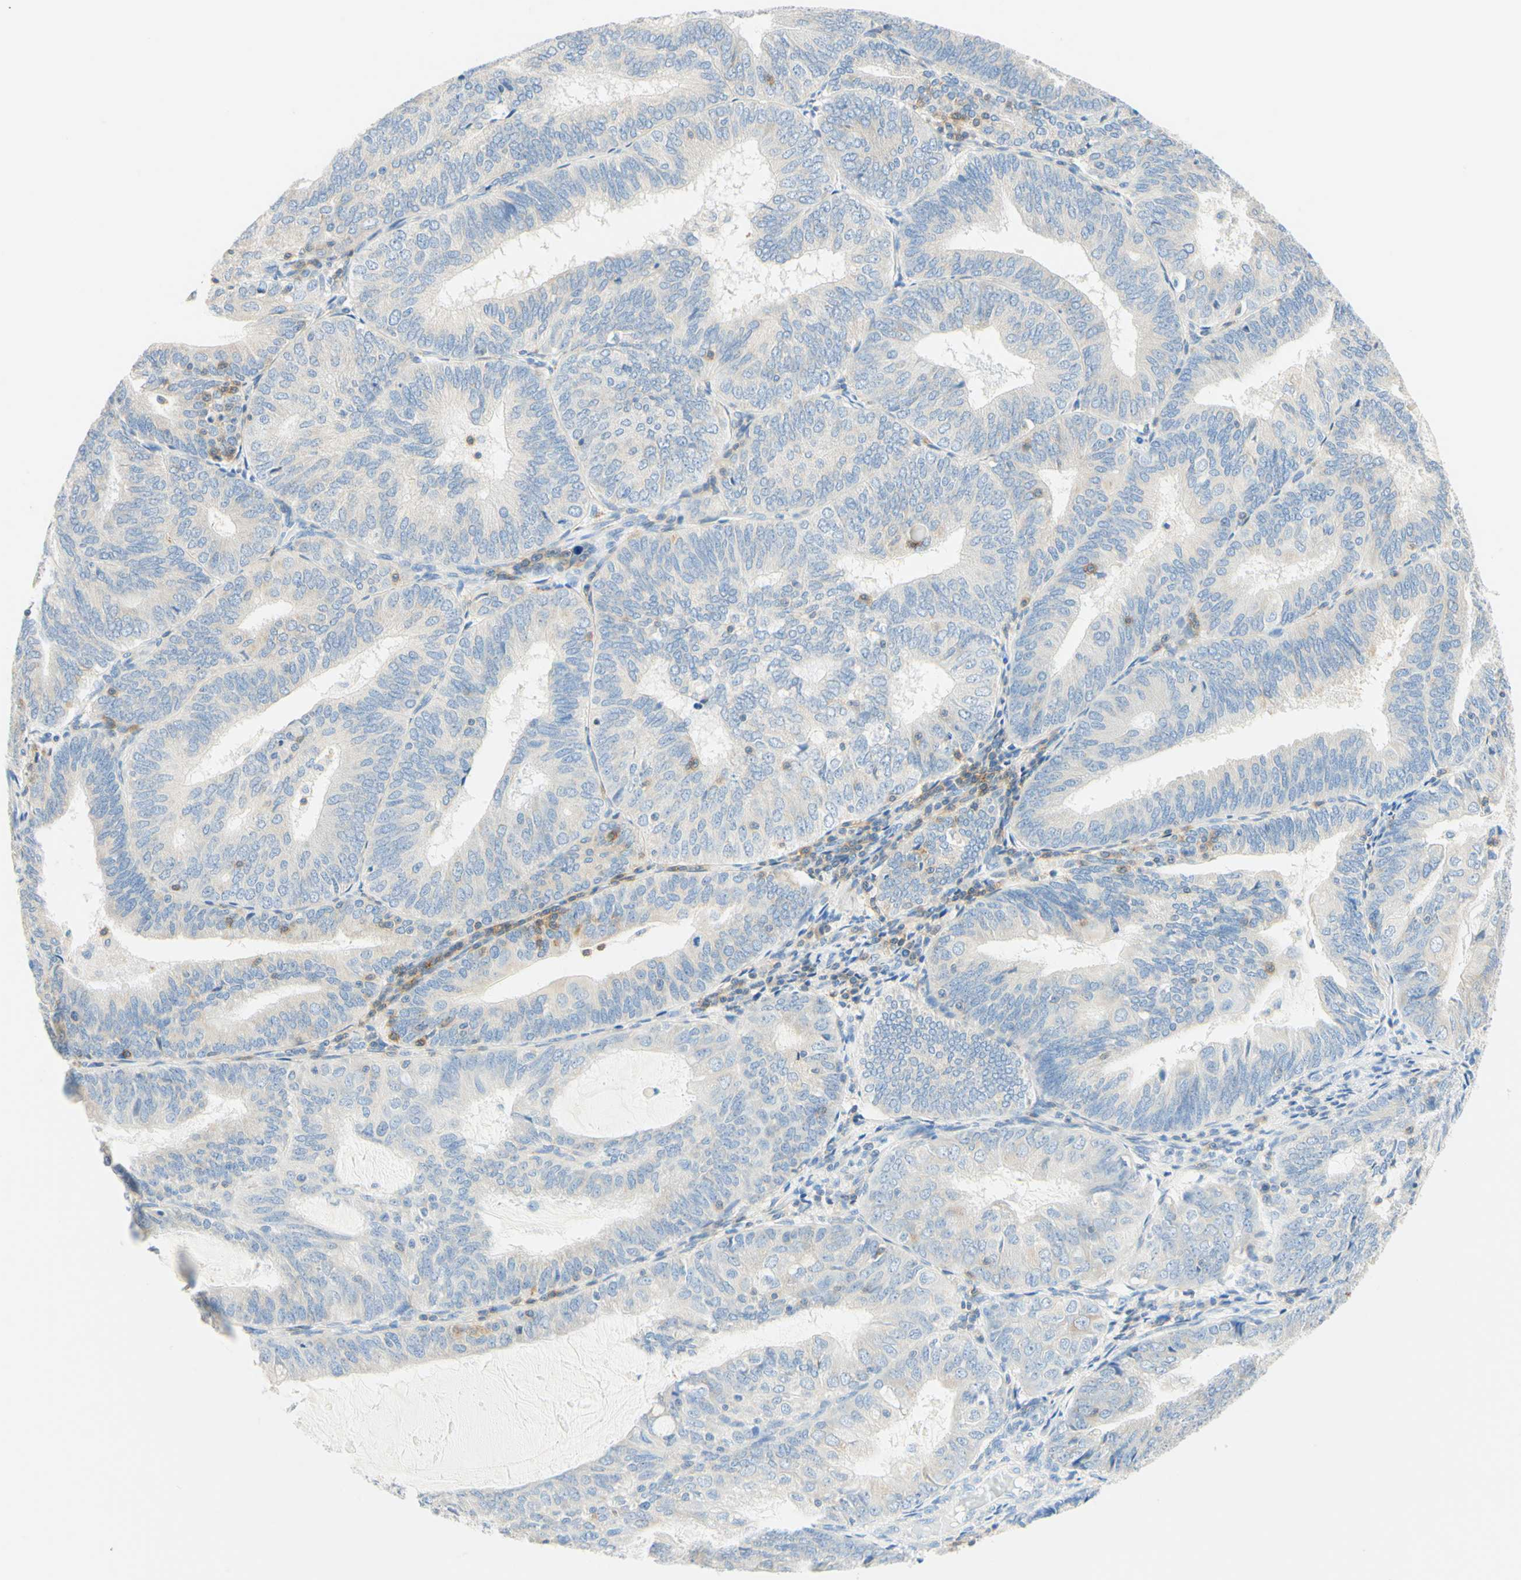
{"staining": {"intensity": "negative", "quantity": "none", "location": "none"}, "tissue": "endometrial cancer", "cell_type": "Tumor cells", "image_type": "cancer", "snomed": [{"axis": "morphology", "description": "Adenocarcinoma, NOS"}, {"axis": "topography", "description": "Endometrium"}], "caption": "Immunohistochemistry (IHC) photomicrograph of neoplastic tissue: human endometrial cancer (adenocarcinoma) stained with DAB demonstrates no significant protein positivity in tumor cells.", "gene": "LAT", "patient": {"sex": "female", "age": 81}}